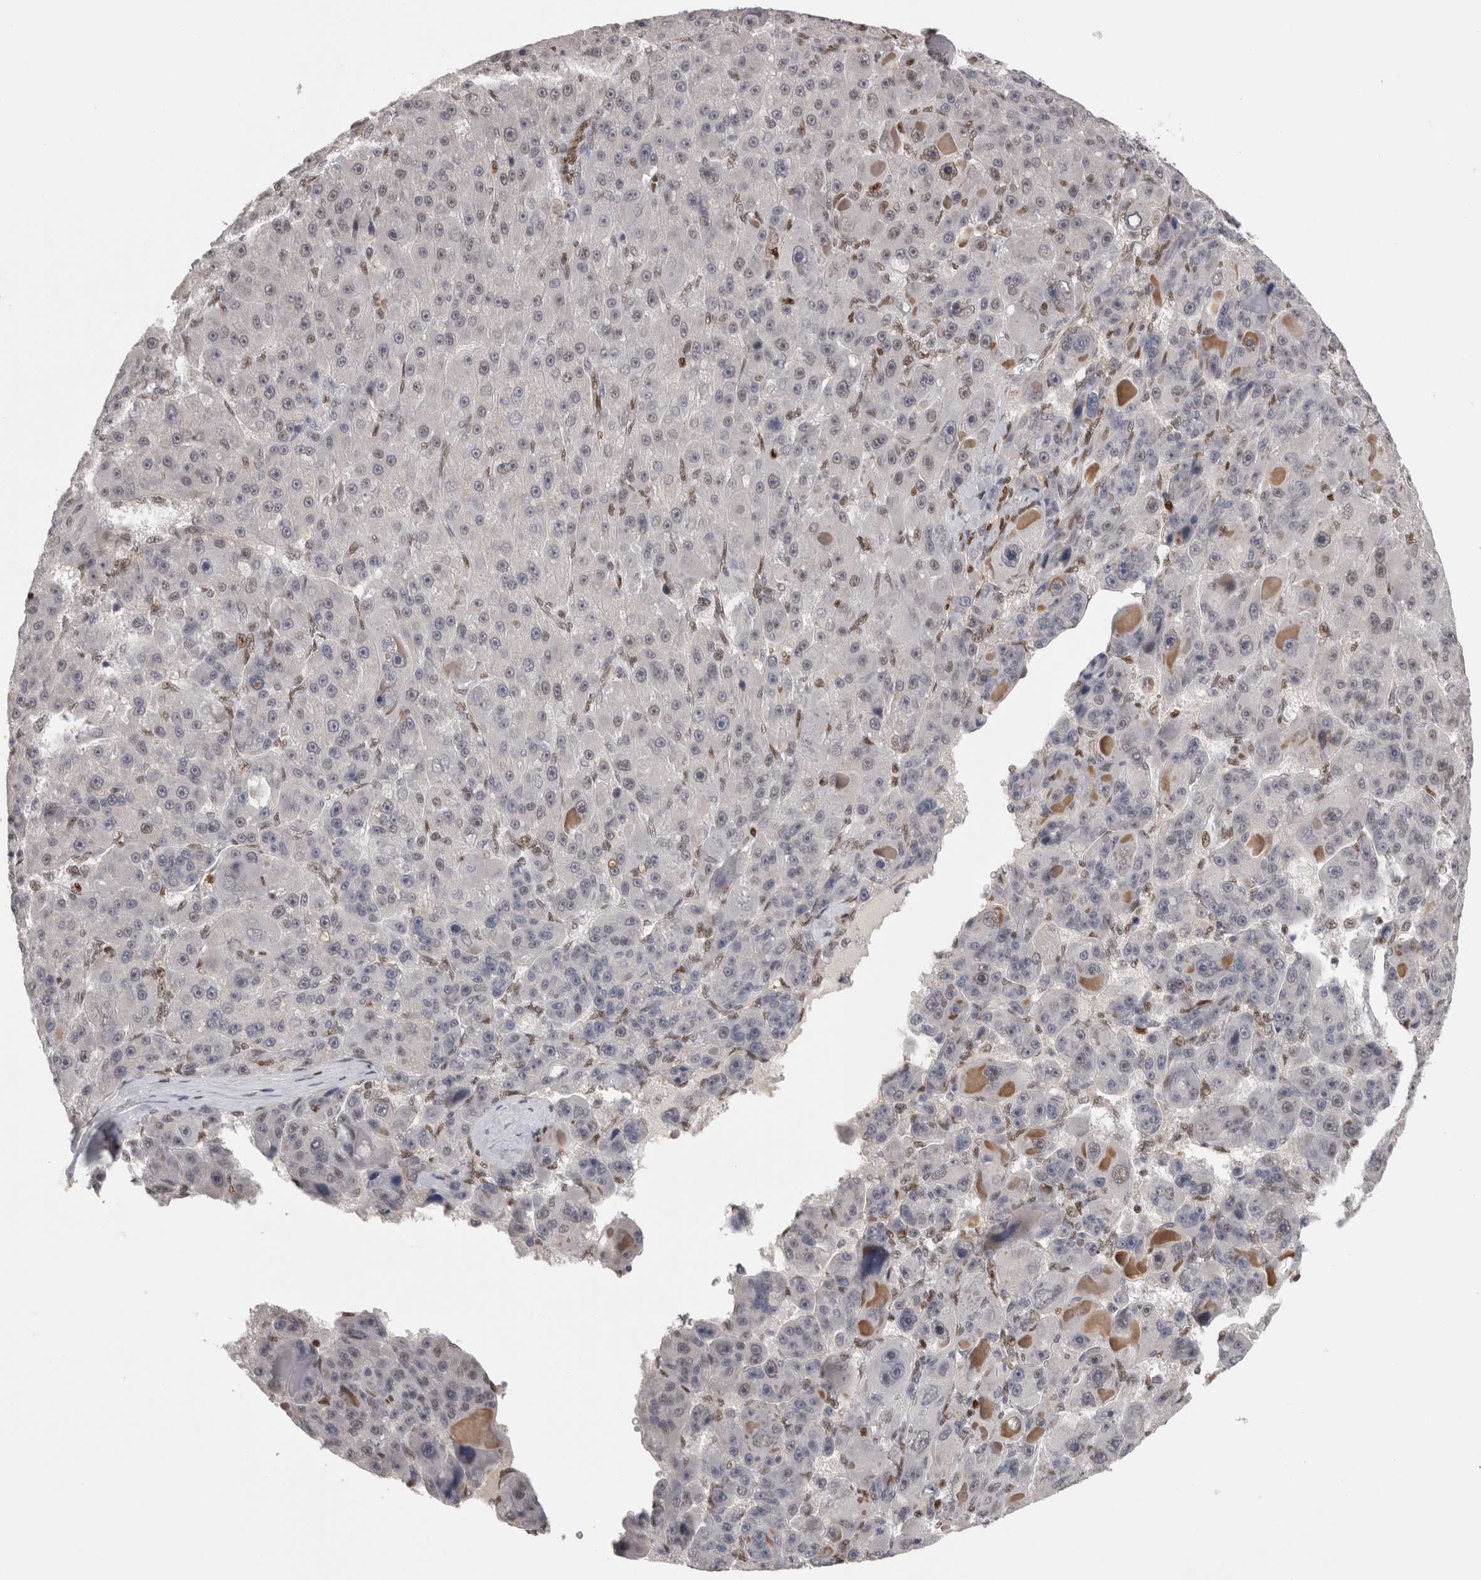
{"staining": {"intensity": "negative", "quantity": "none", "location": "none"}, "tissue": "liver cancer", "cell_type": "Tumor cells", "image_type": "cancer", "snomed": [{"axis": "morphology", "description": "Carcinoma, Hepatocellular, NOS"}, {"axis": "topography", "description": "Liver"}], "caption": "A high-resolution photomicrograph shows IHC staining of liver cancer, which reveals no significant expression in tumor cells.", "gene": "SRARP", "patient": {"sex": "male", "age": 76}}